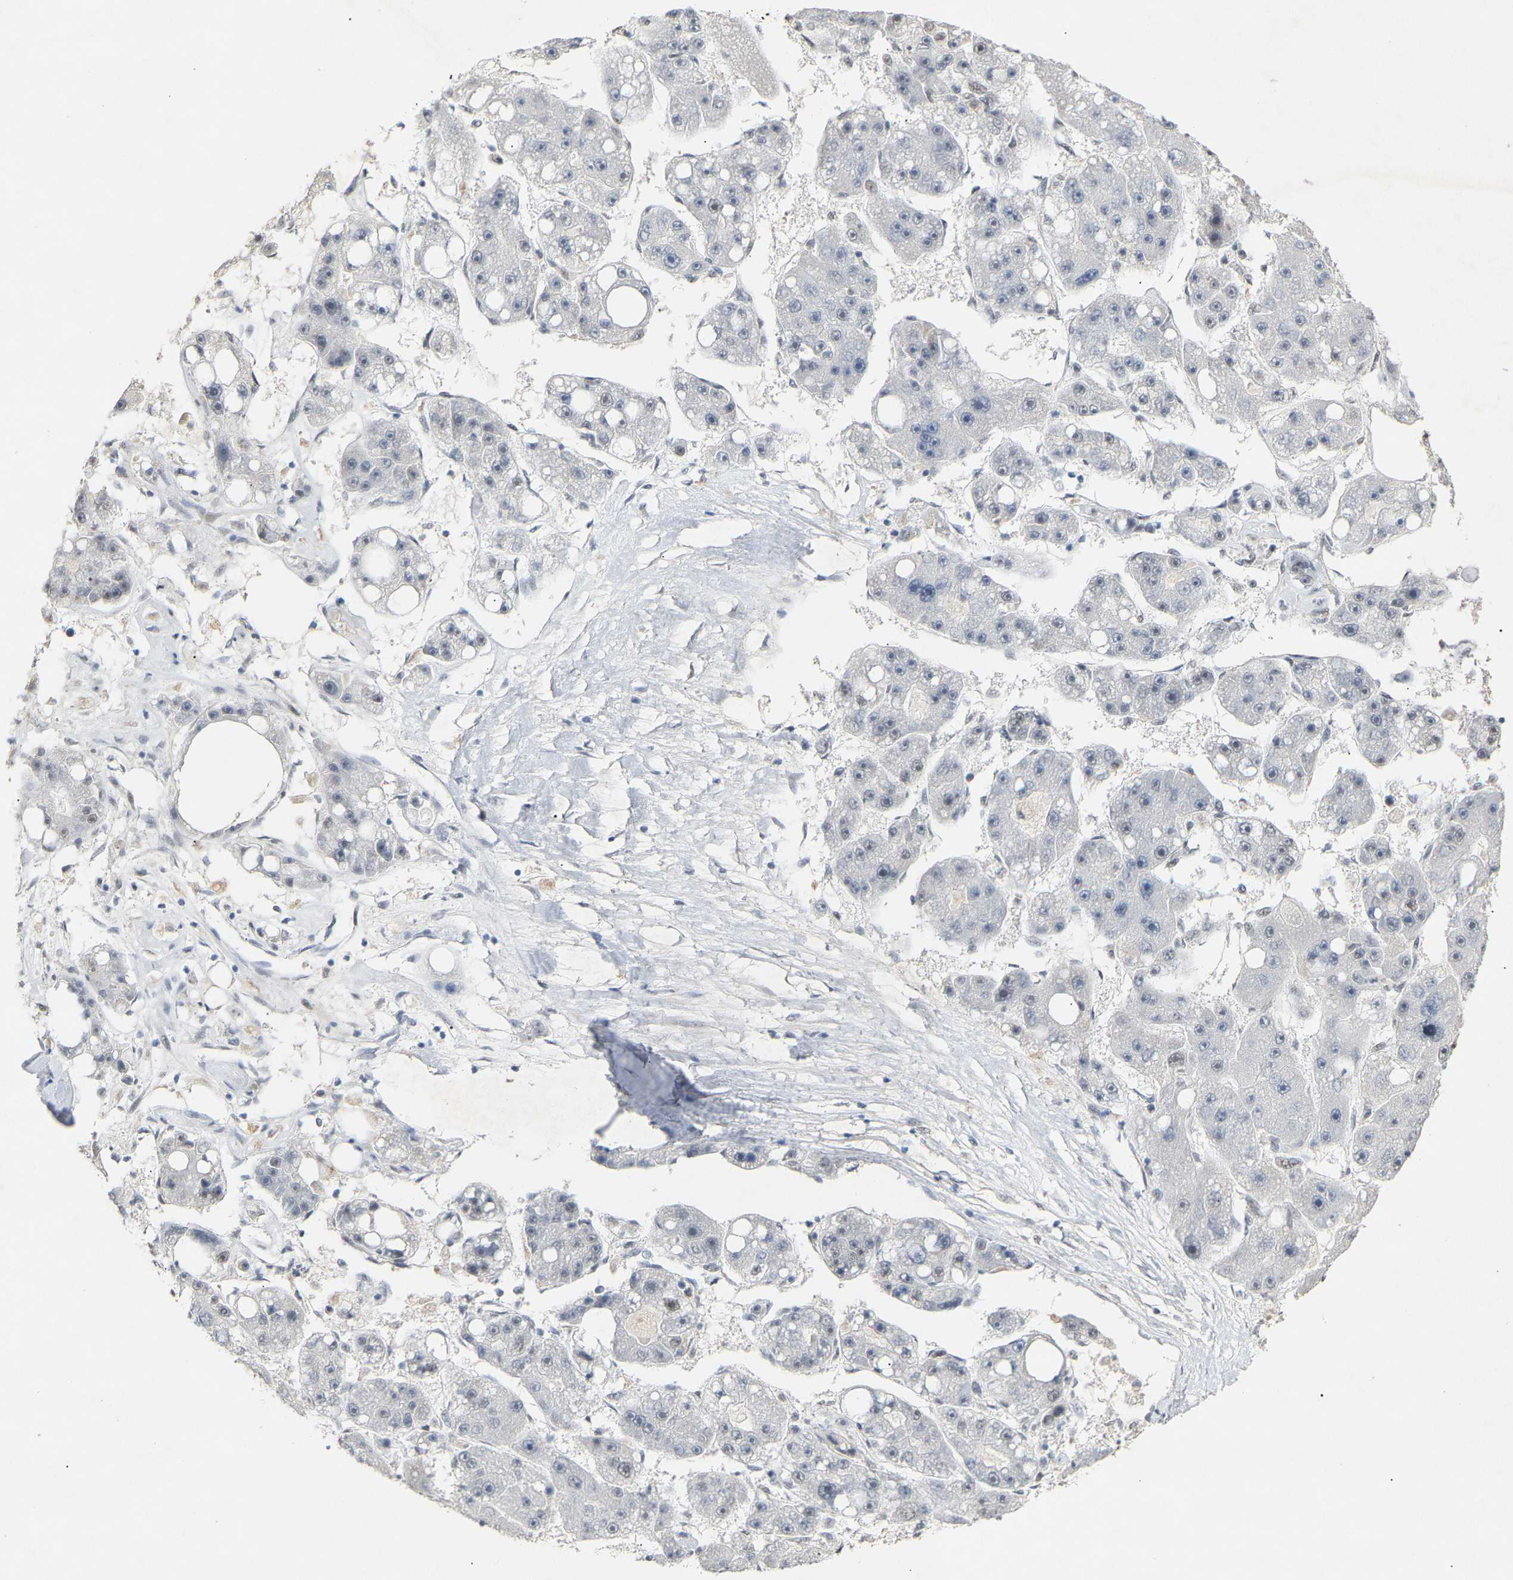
{"staining": {"intensity": "negative", "quantity": "none", "location": "none"}, "tissue": "liver cancer", "cell_type": "Tumor cells", "image_type": "cancer", "snomed": [{"axis": "morphology", "description": "Carcinoma, Hepatocellular, NOS"}, {"axis": "topography", "description": "Liver"}], "caption": "Tumor cells are negative for brown protein staining in liver cancer. (DAB IHC, high magnification).", "gene": "NELFB", "patient": {"sex": "female", "age": 61}}